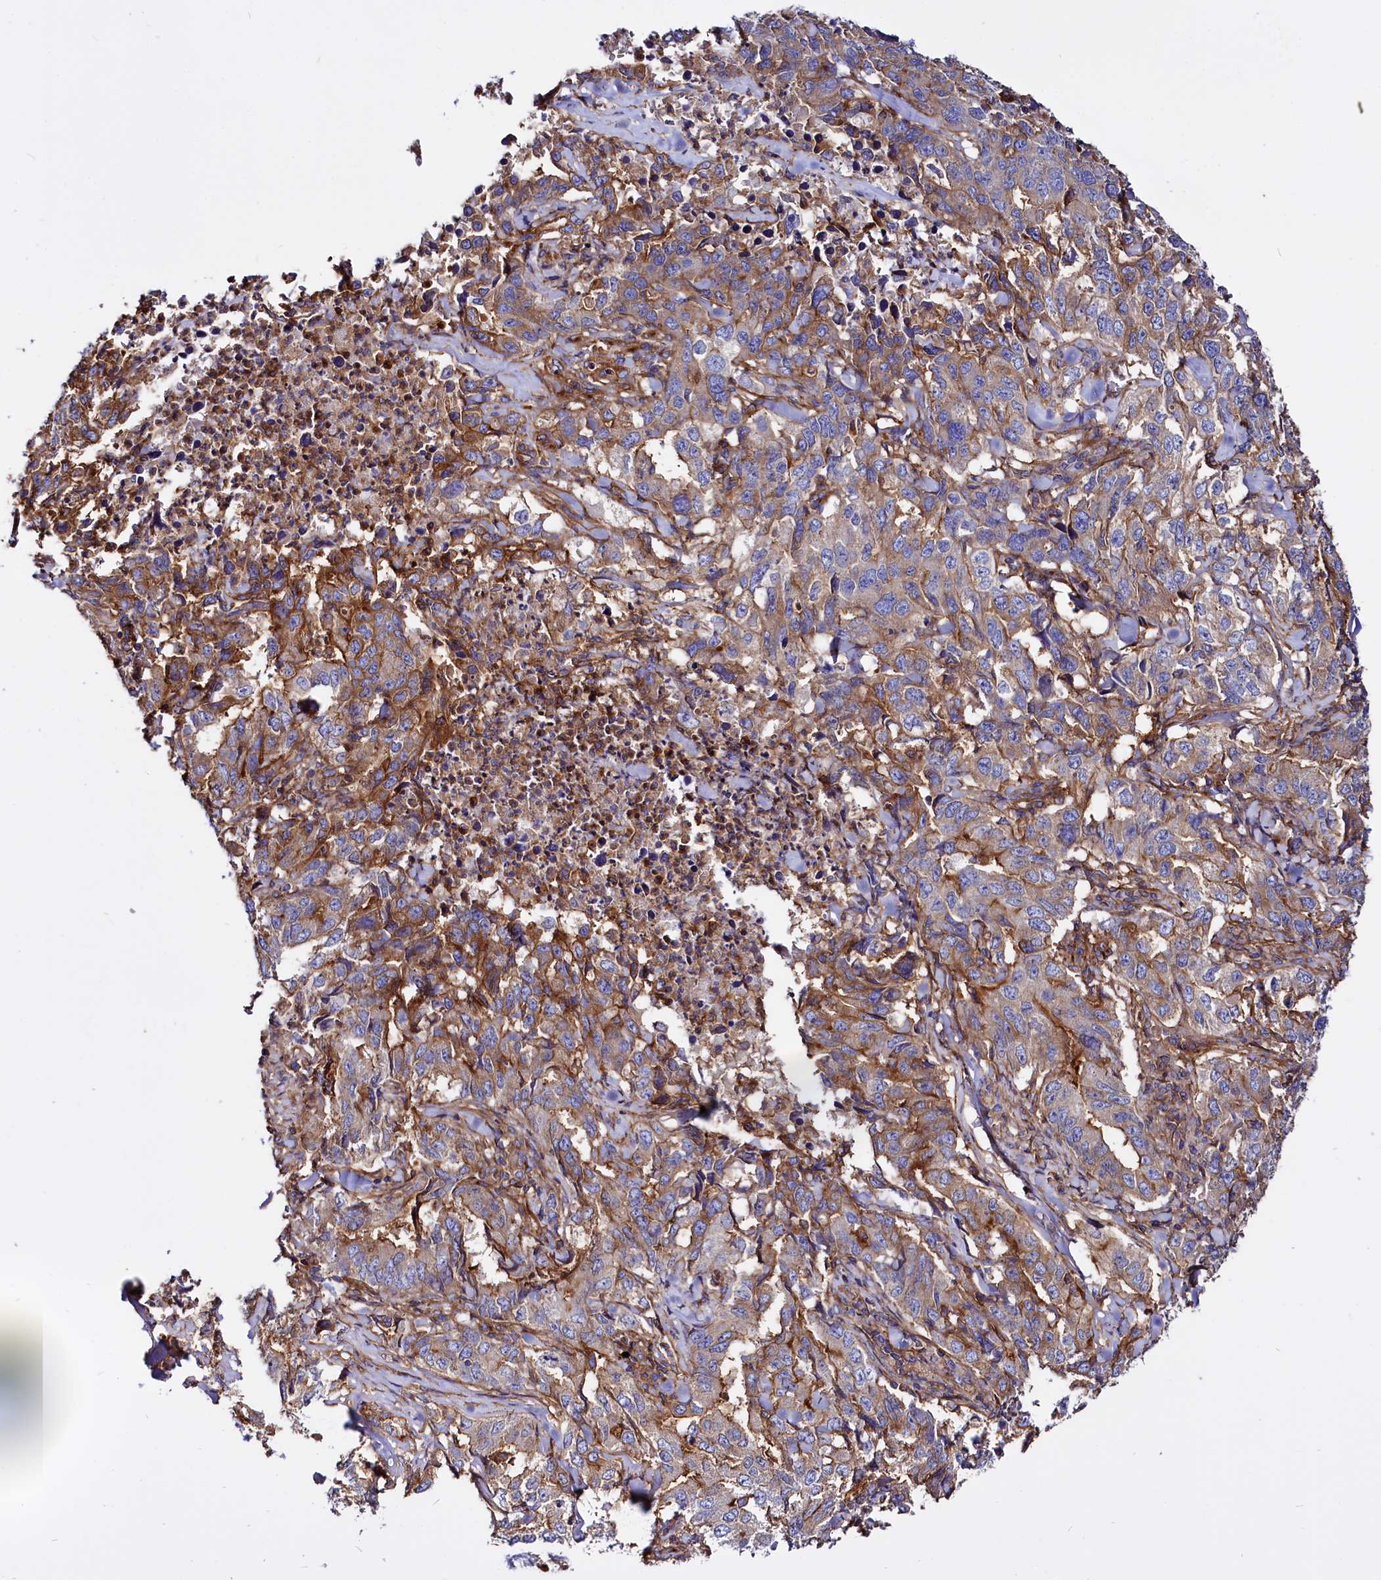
{"staining": {"intensity": "moderate", "quantity": ">75%", "location": "cytoplasmic/membranous"}, "tissue": "lung cancer", "cell_type": "Tumor cells", "image_type": "cancer", "snomed": [{"axis": "morphology", "description": "Adenocarcinoma, NOS"}, {"axis": "topography", "description": "Lung"}], "caption": "Protein positivity by IHC demonstrates moderate cytoplasmic/membranous expression in about >75% of tumor cells in adenocarcinoma (lung). Nuclei are stained in blue.", "gene": "ANO6", "patient": {"sex": "female", "age": 51}}